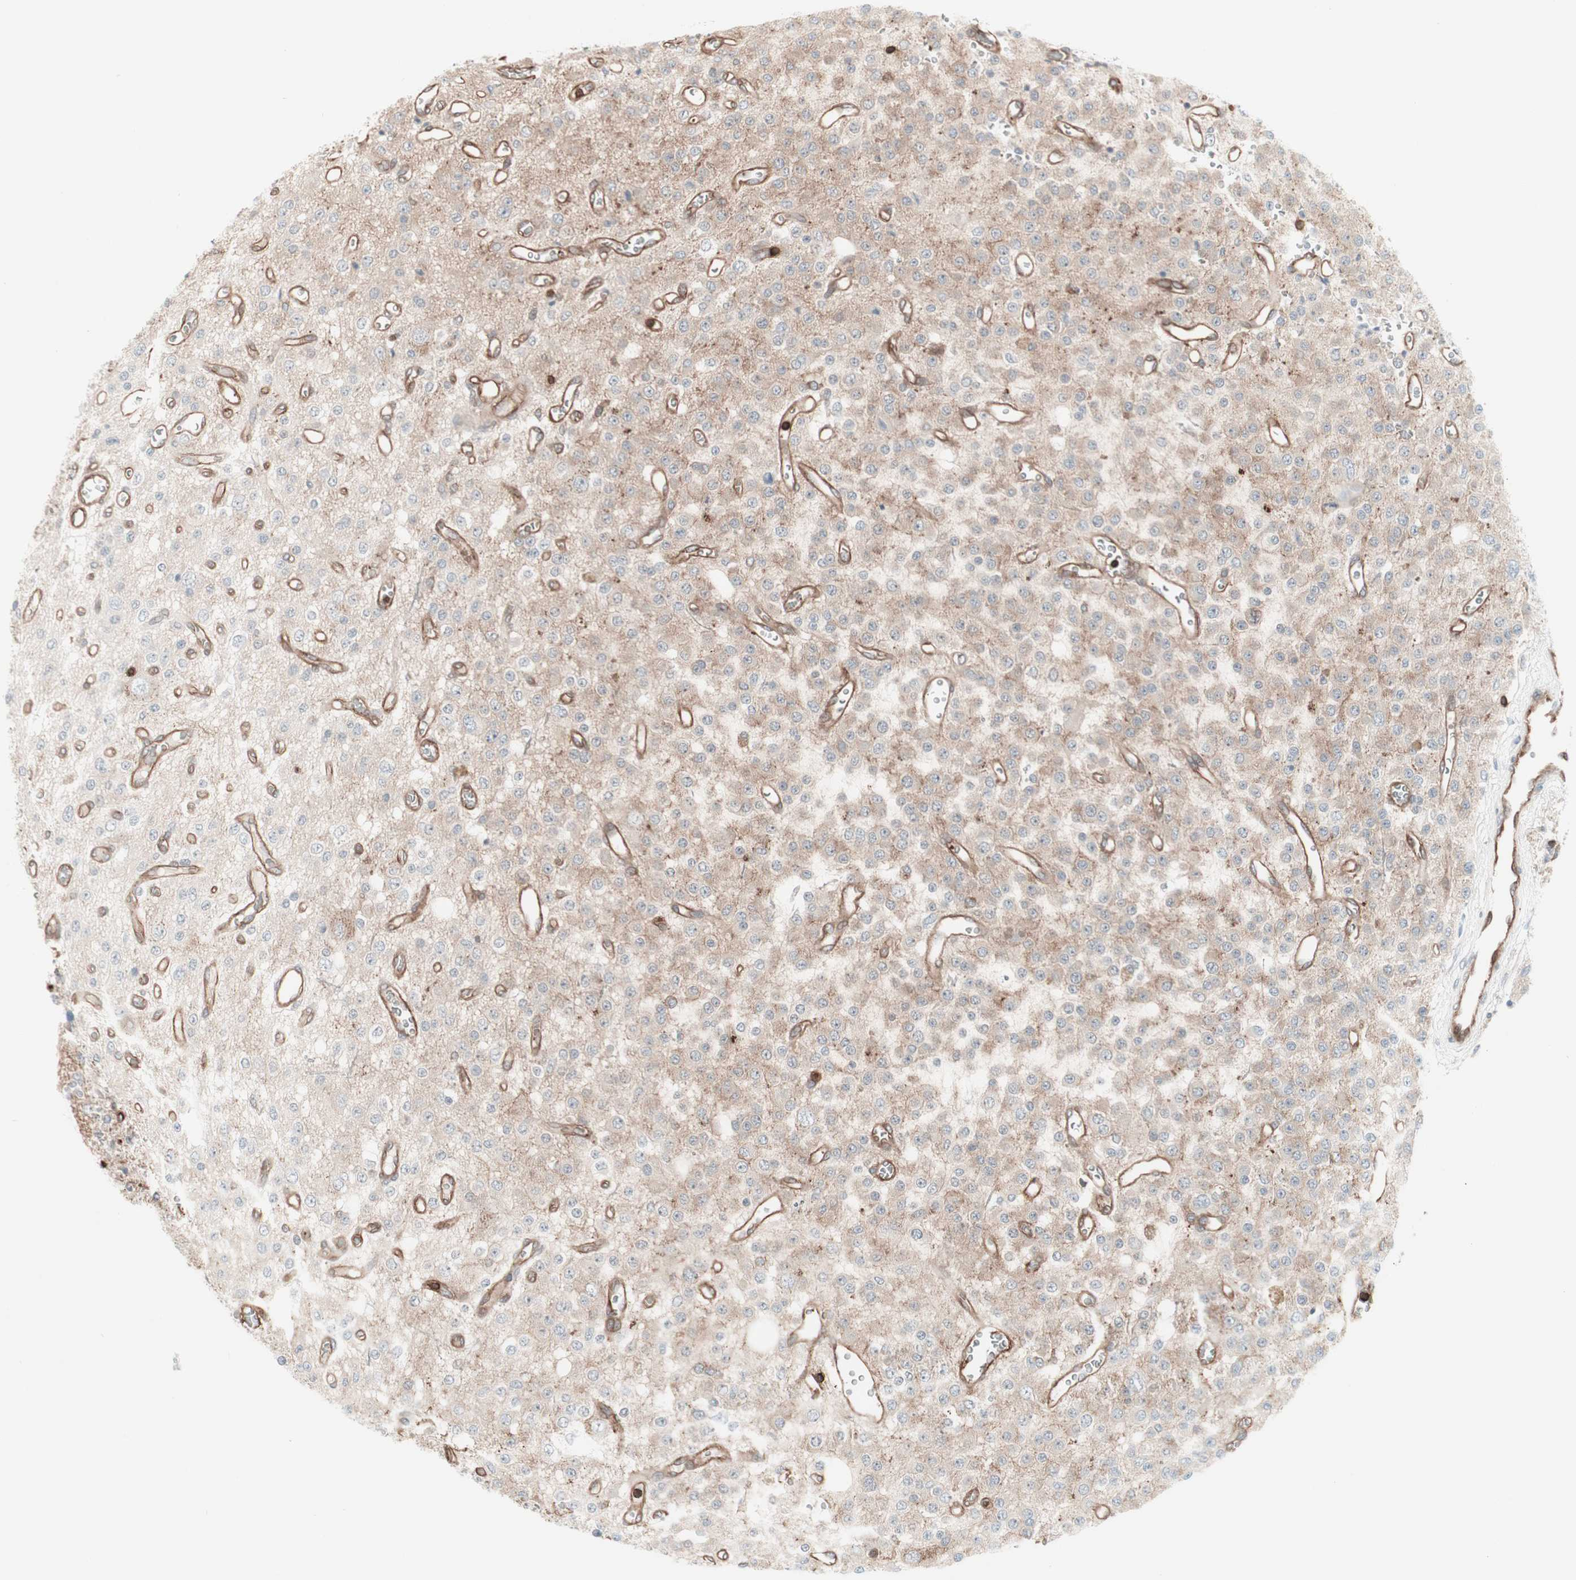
{"staining": {"intensity": "weak", "quantity": "25%-75%", "location": "cytoplasmic/membranous"}, "tissue": "glioma", "cell_type": "Tumor cells", "image_type": "cancer", "snomed": [{"axis": "morphology", "description": "Glioma, malignant, Low grade"}, {"axis": "topography", "description": "Brain"}], "caption": "The micrograph demonstrates immunohistochemical staining of malignant glioma (low-grade). There is weak cytoplasmic/membranous expression is identified in approximately 25%-75% of tumor cells.", "gene": "TCP11L1", "patient": {"sex": "male", "age": 38}}